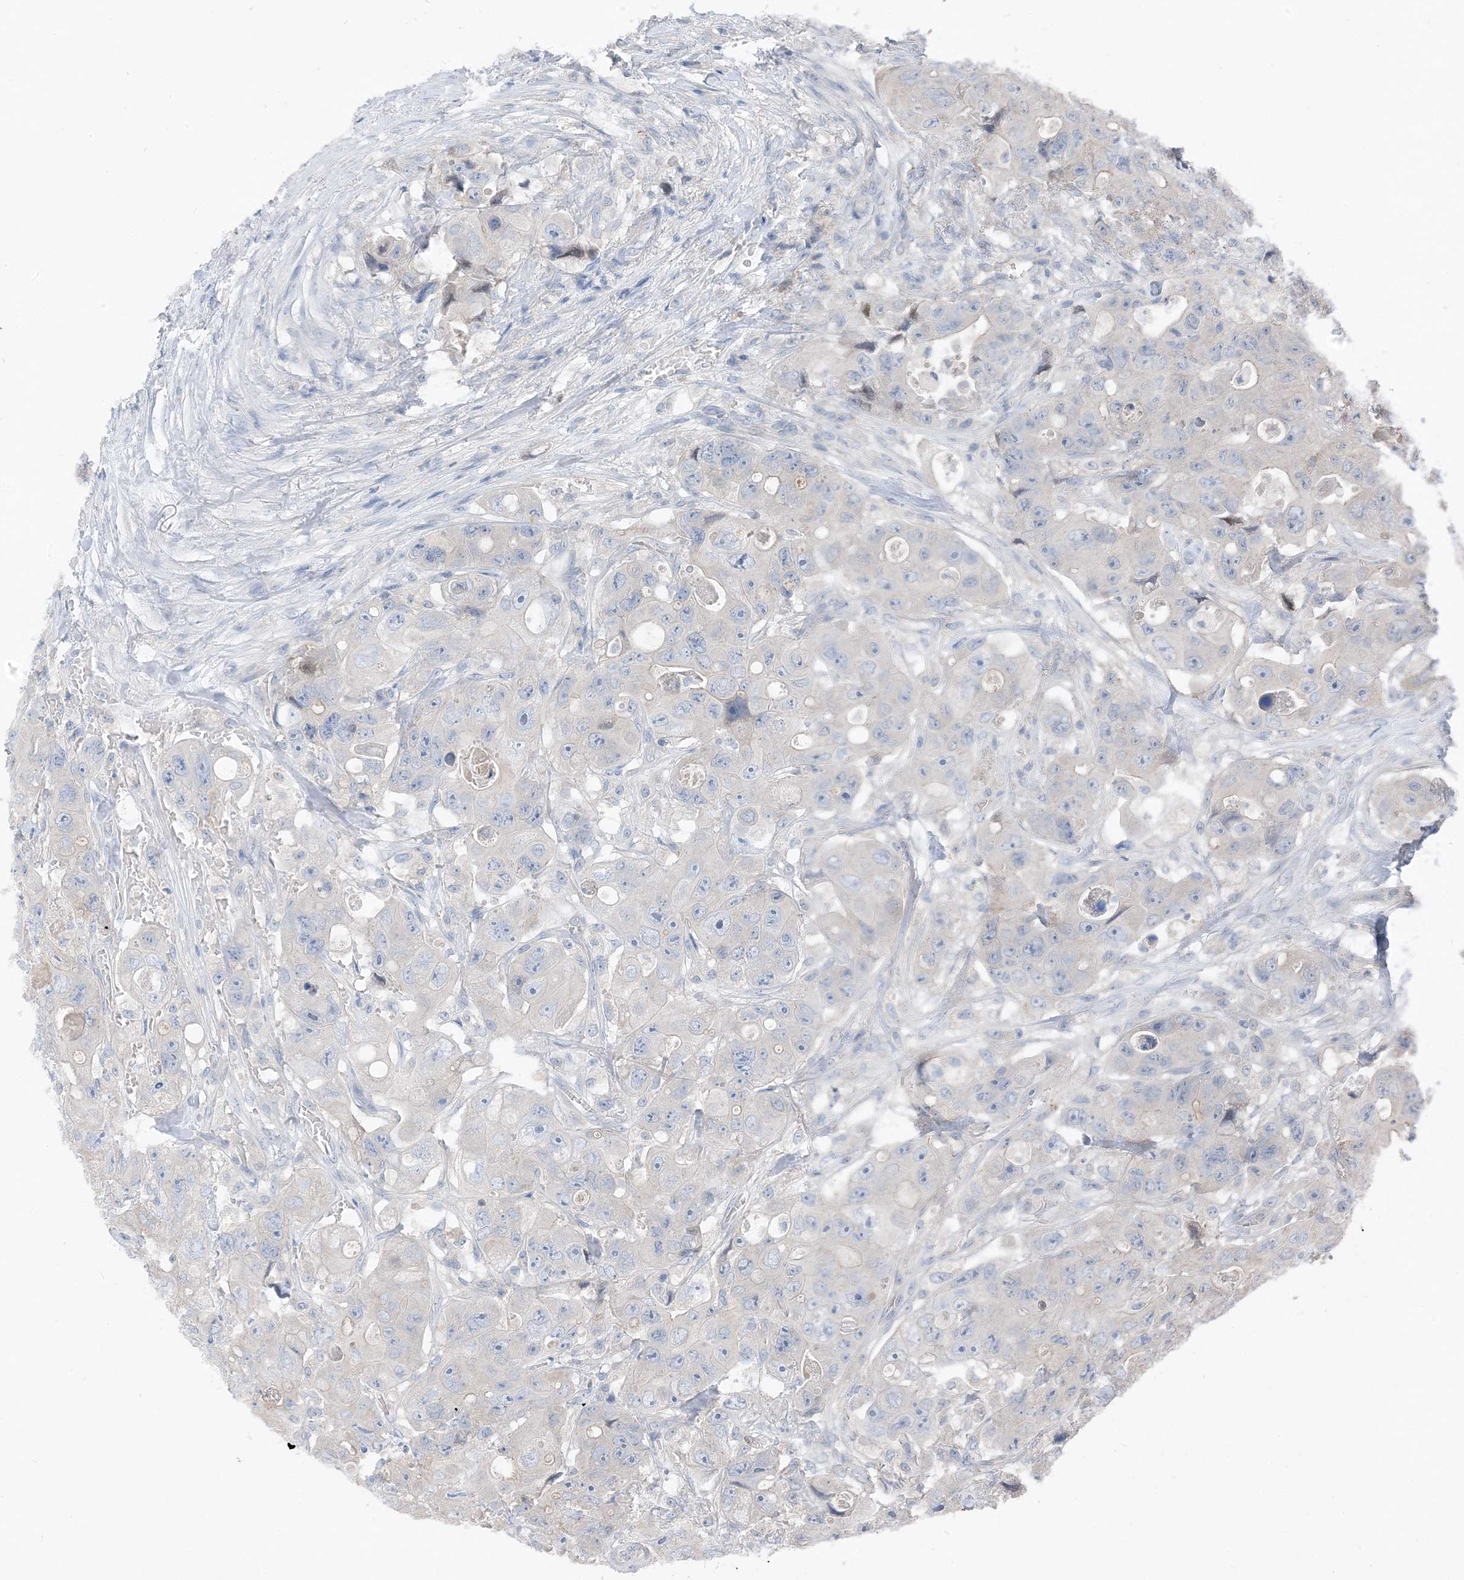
{"staining": {"intensity": "negative", "quantity": "none", "location": "none"}, "tissue": "colorectal cancer", "cell_type": "Tumor cells", "image_type": "cancer", "snomed": [{"axis": "morphology", "description": "Adenocarcinoma, NOS"}, {"axis": "topography", "description": "Colon"}], "caption": "Adenocarcinoma (colorectal) stained for a protein using immunohistochemistry displays no expression tumor cells.", "gene": "NCOA7", "patient": {"sex": "female", "age": 46}}